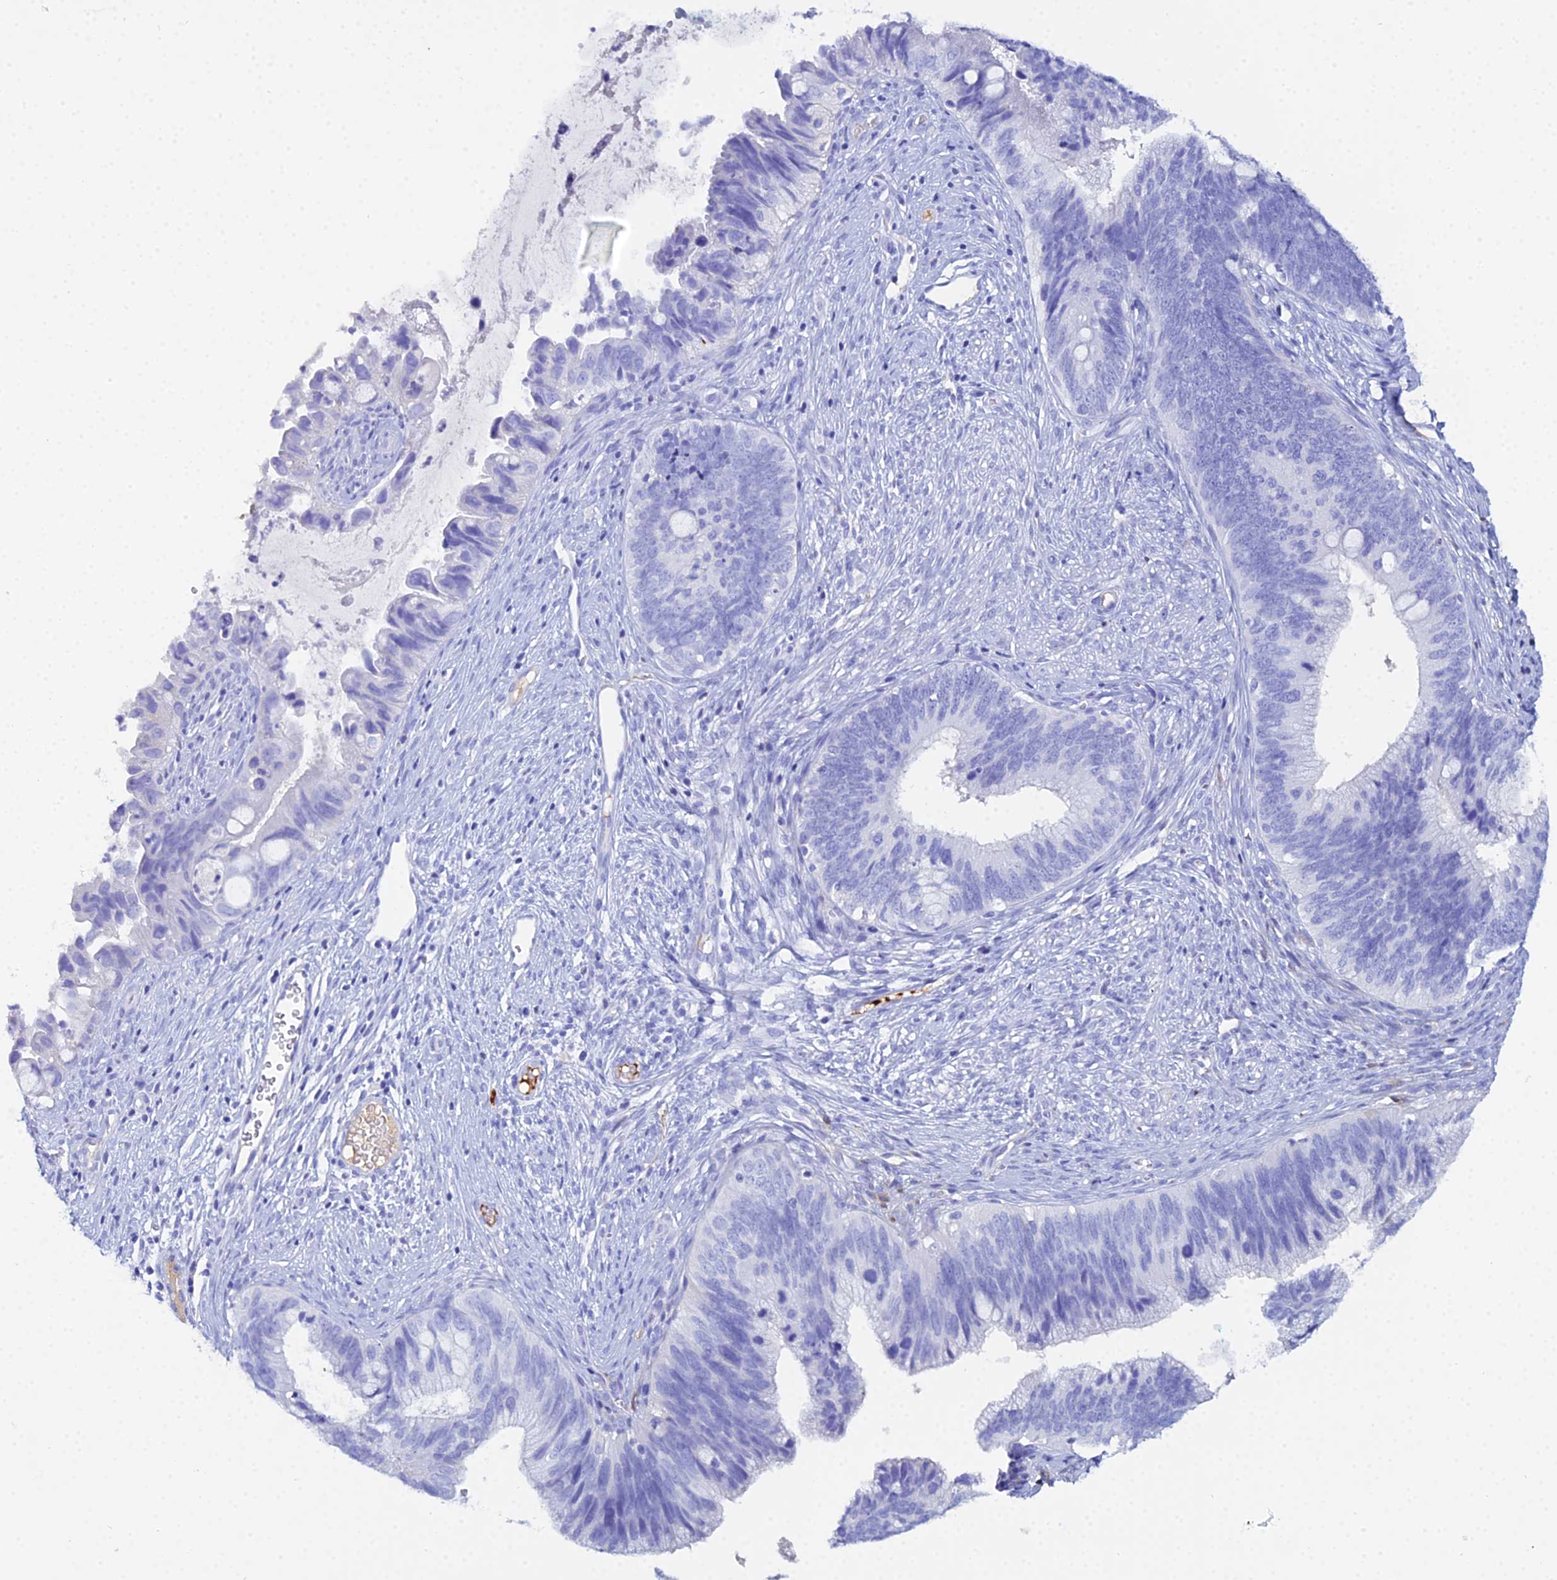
{"staining": {"intensity": "negative", "quantity": "none", "location": "none"}, "tissue": "cervical cancer", "cell_type": "Tumor cells", "image_type": "cancer", "snomed": [{"axis": "morphology", "description": "Adenocarcinoma, NOS"}, {"axis": "topography", "description": "Cervix"}], "caption": "This is a photomicrograph of immunohistochemistry staining of cervical cancer (adenocarcinoma), which shows no staining in tumor cells. Brightfield microscopy of immunohistochemistry stained with DAB (3,3'-diaminobenzidine) (brown) and hematoxylin (blue), captured at high magnification.", "gene": "CELA3A", "patient": {"sex": "female", "age": 42}}